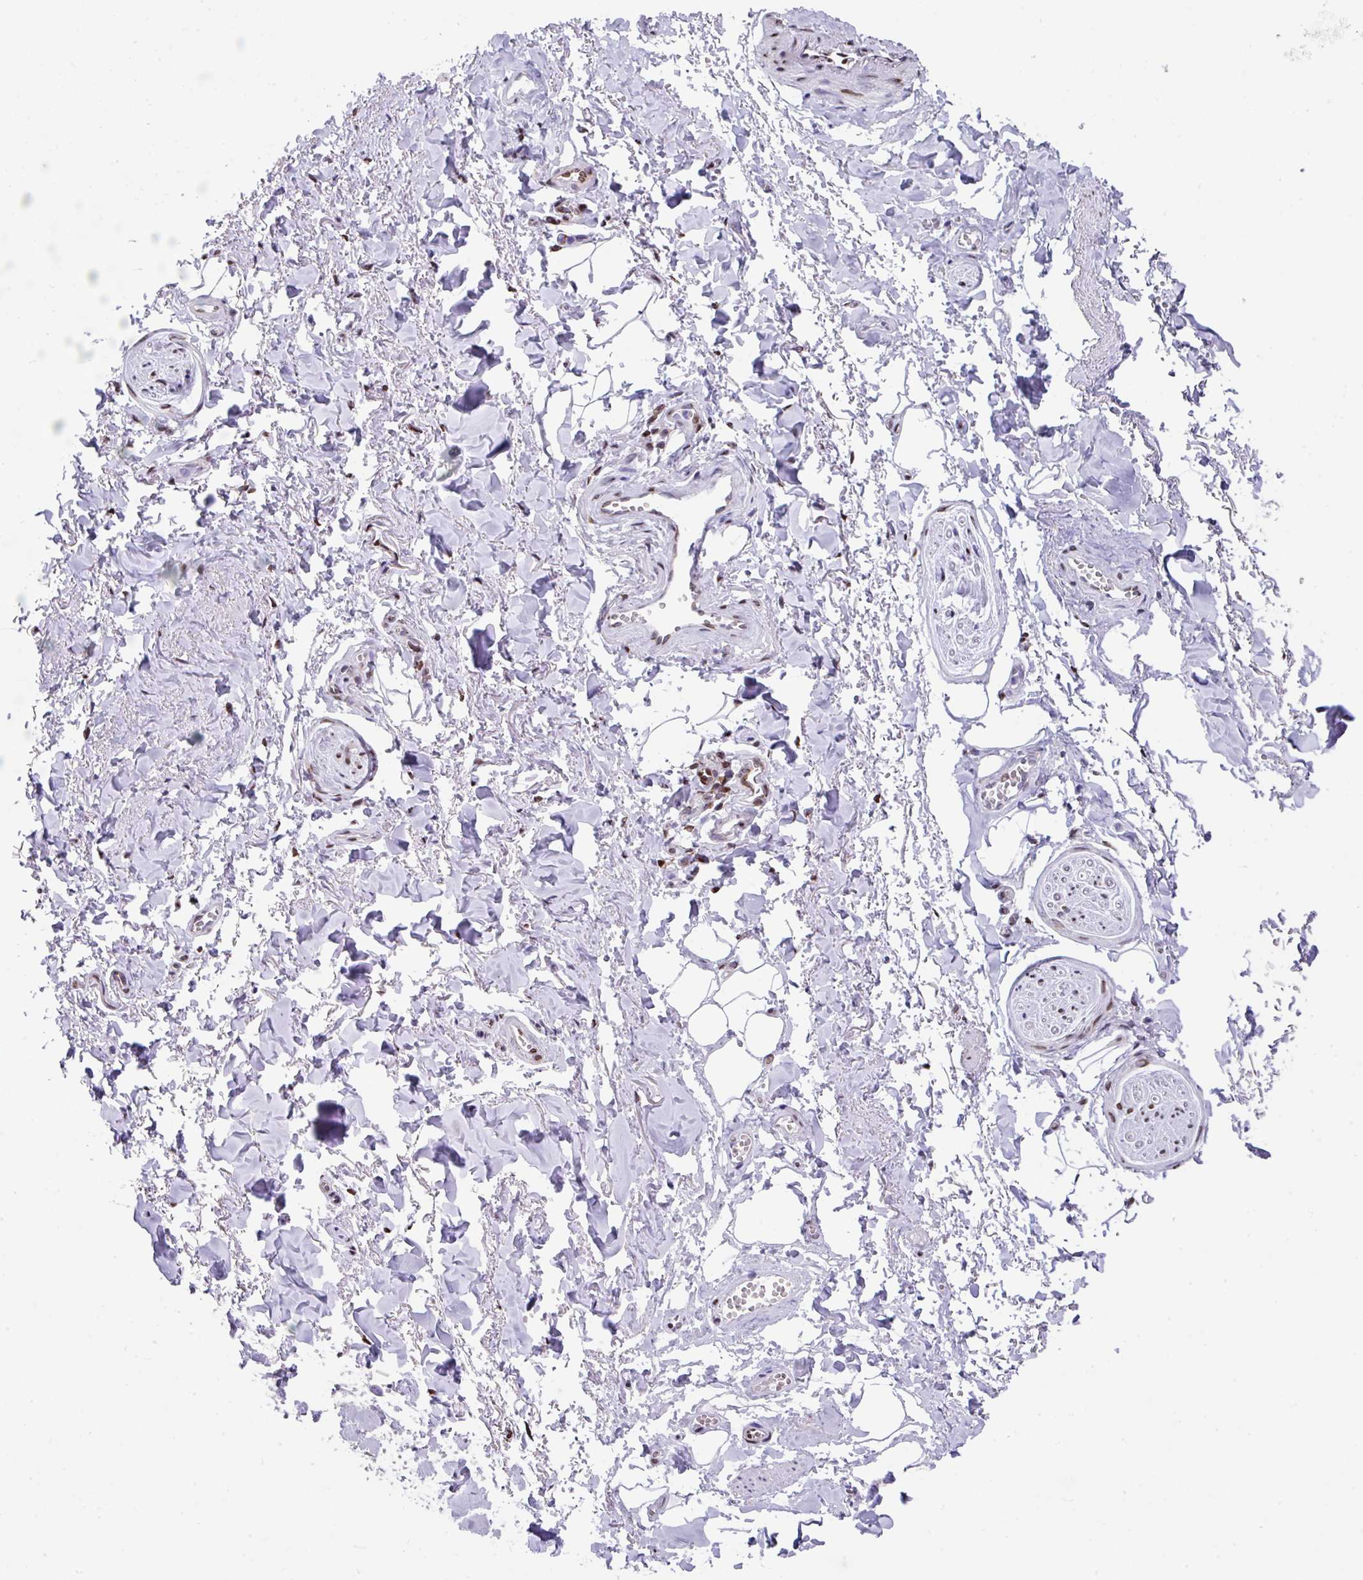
{"staining": {"intensity": "negative", "quantity": "none", "location": "none"}, "tissue": "adipose tissue", "cell_type": "Adipocytes", "image_type": "normal", "snomed": [{"axis": "morphology", "description": "Normal tissue, NOS"}, {"axis": "topography", "description": "Vulva"}, {"axis": "topography", "description": "Vagina"}, {"axis": "topography", "description": "Peripheral nerve tissue"}], "caption": "IHC image of unremarkable human adipose tissue stained for a protein (brown), which exhibits no staining in adipocytes.", "gene": "TCF3", "patient": {"sex": "female", "age": 66}}